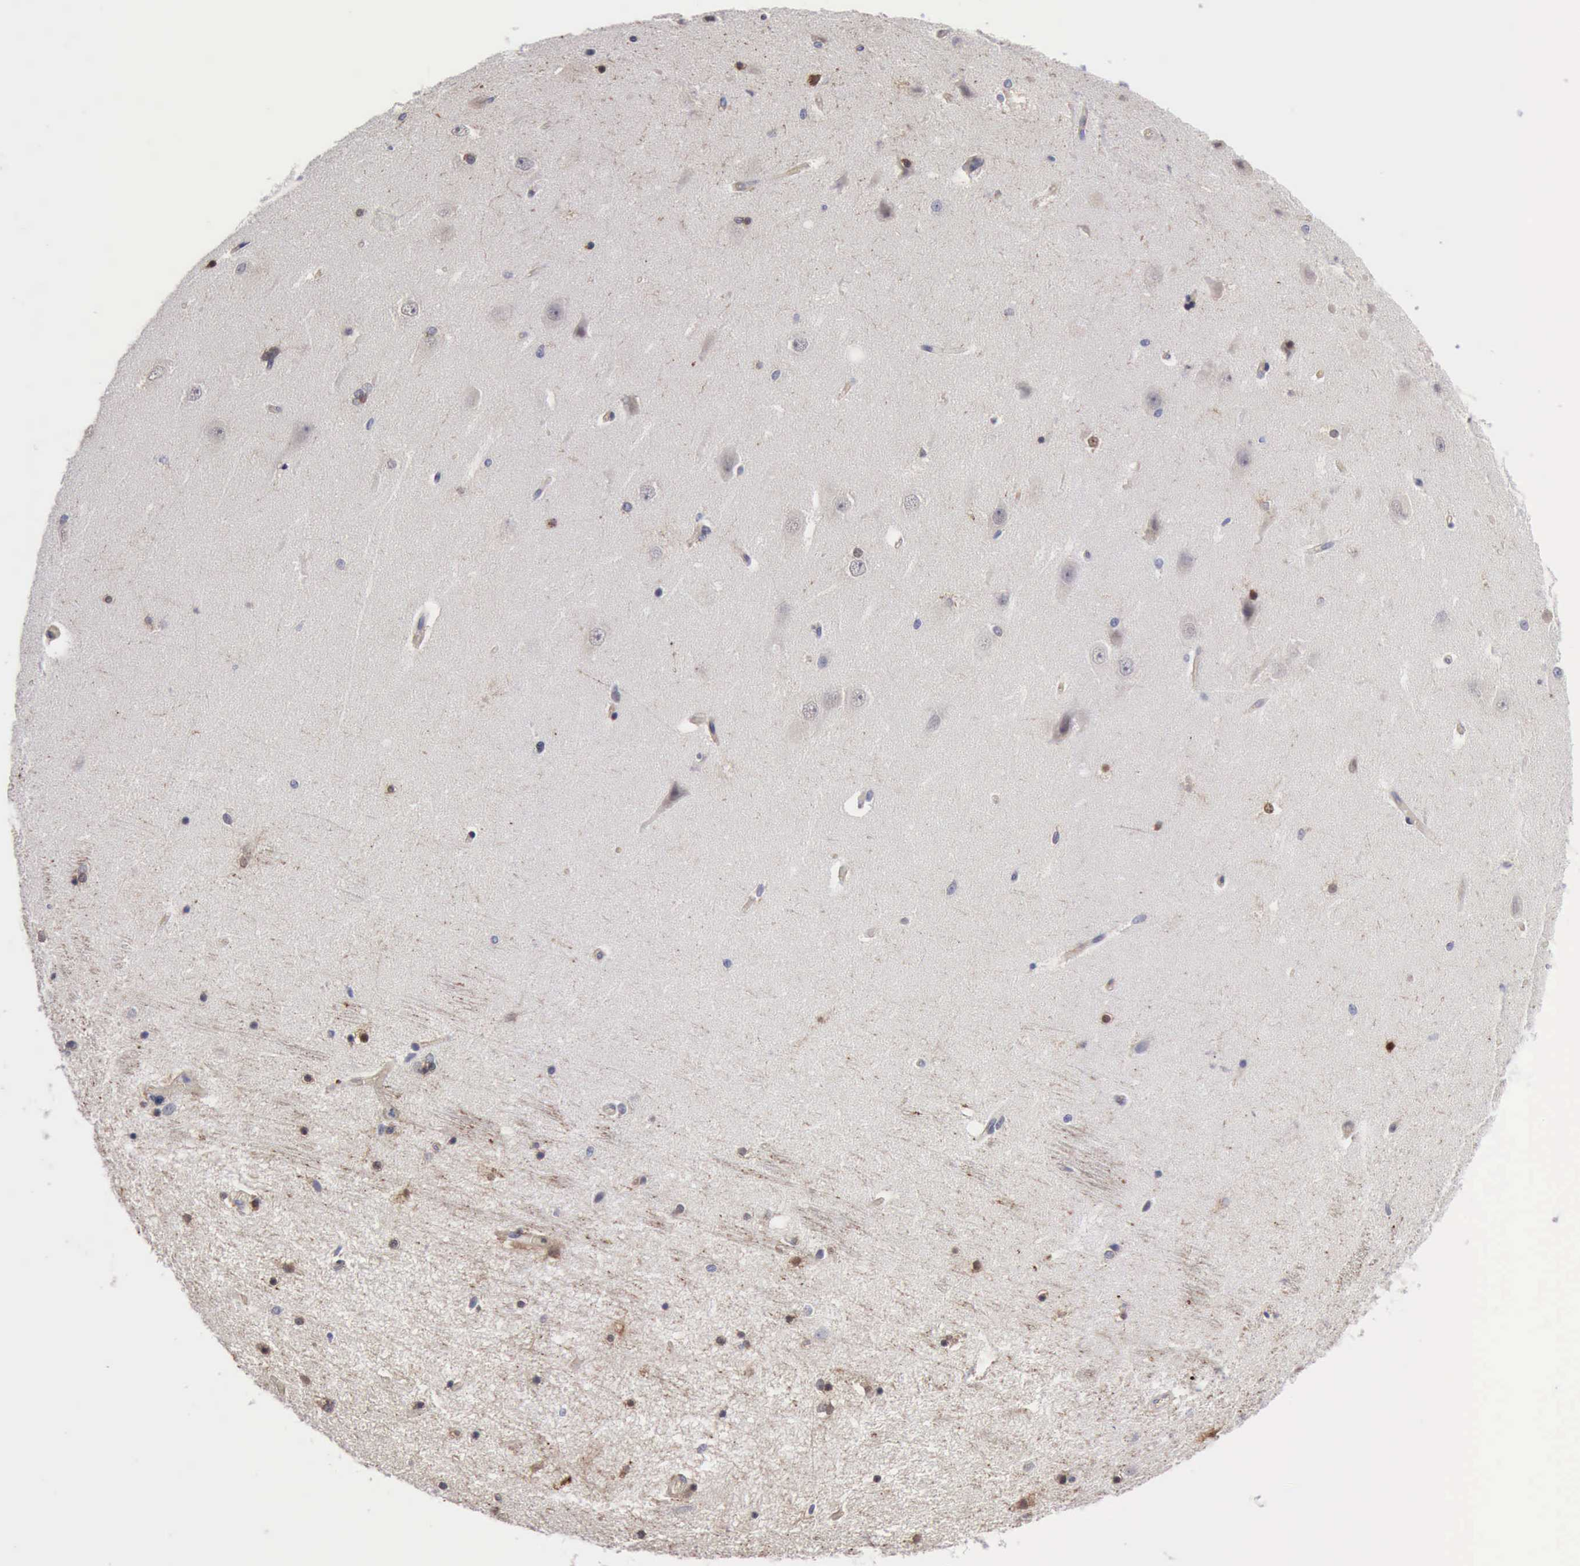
{"staining": {"intensity": "weak", "quantity": "<25%", "location": "cytoplasmic/membranous"}, "tissue": "hippocampus", "cell_type": "Glial cells", "image_type": "normal", "snomed": [{"axis": "morphology", "description": "Normal tissue, NOS"}, {"axis": "topography", "description": "Hippocampus"}], "caption": "Glial cells are negative for protein expression in benign human hippocampus.", "gene": "RDX", "patient": {"sex": "female", "age": 54}}